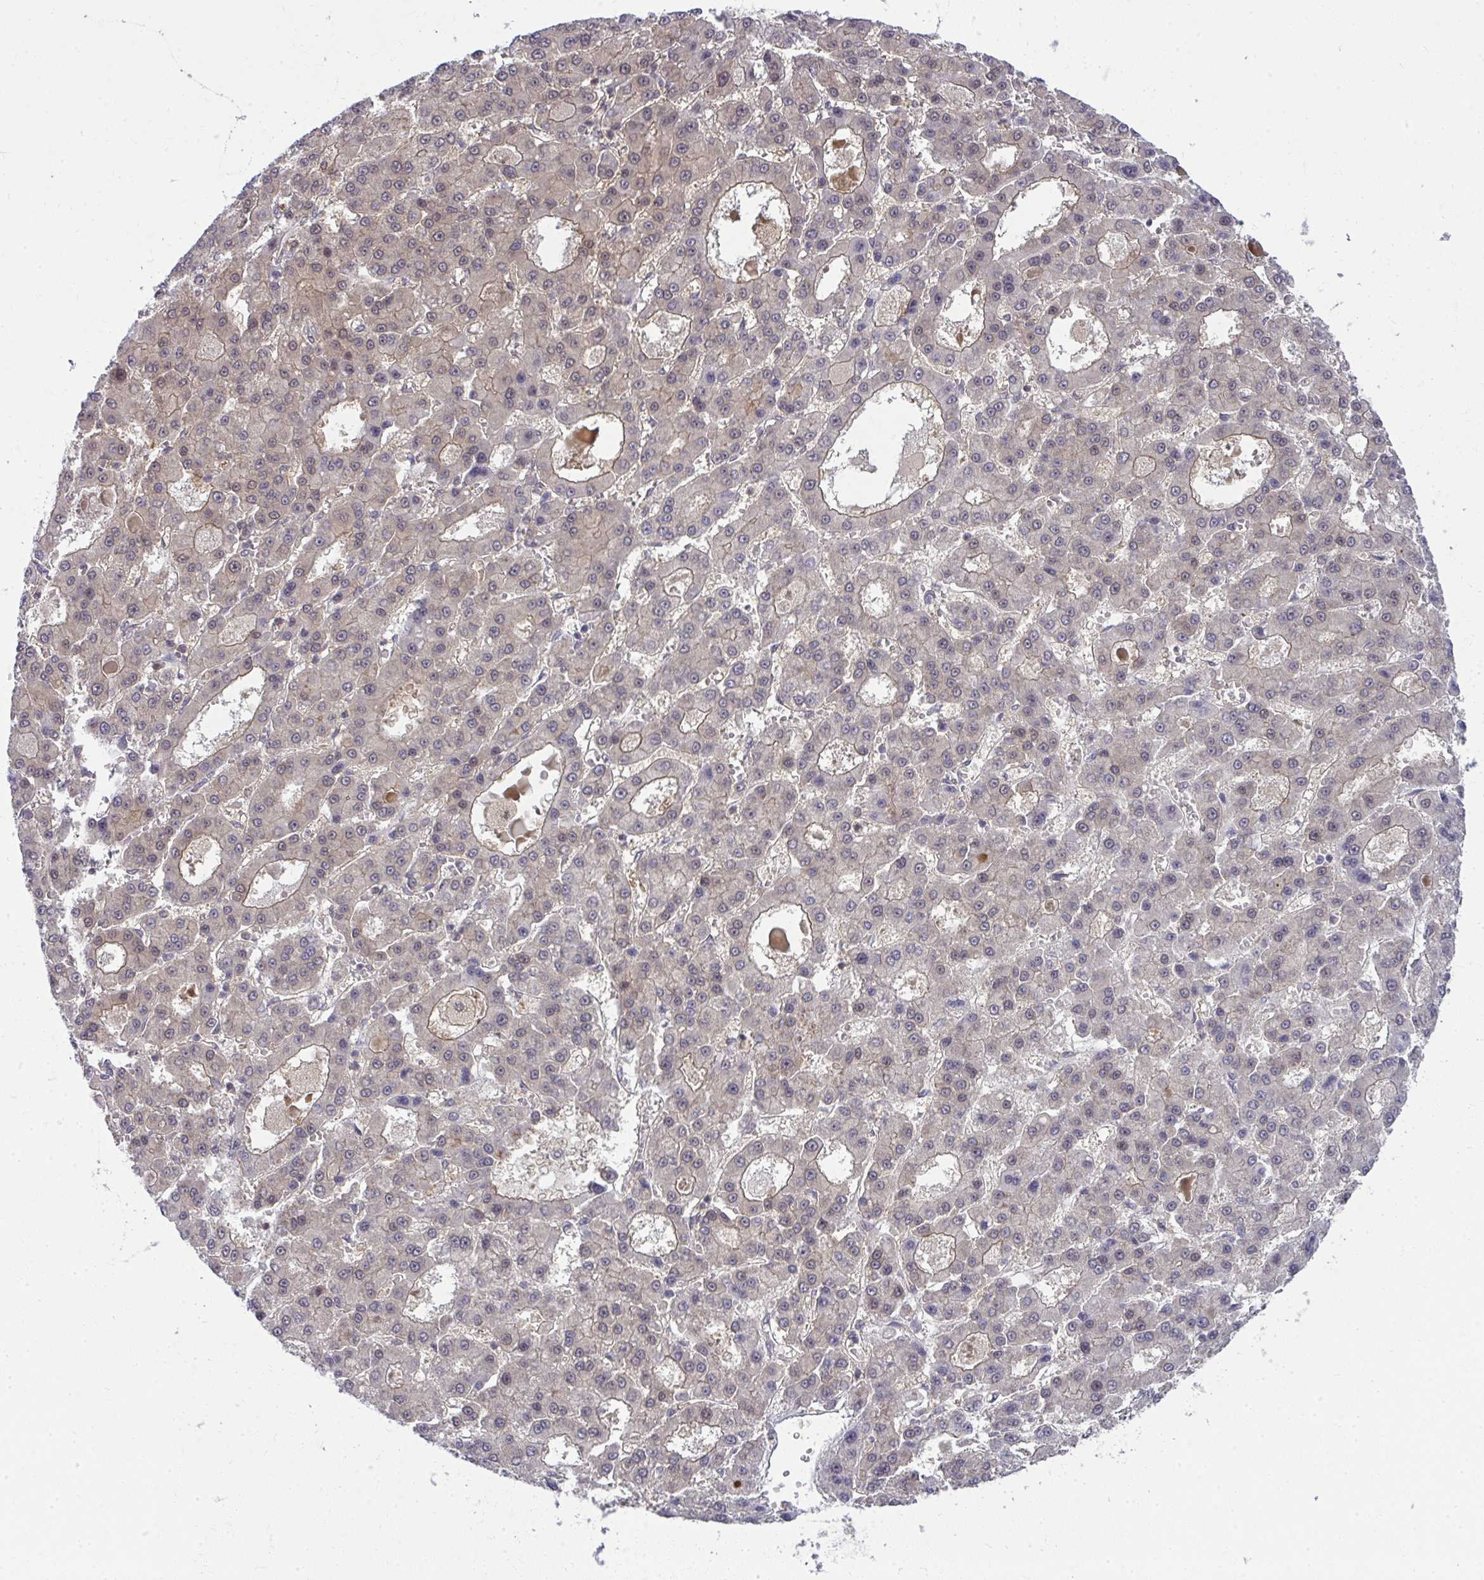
{"staining": {"intensity": "negative", "quantity": "none", "location": "none"}, "tissue": "liver cancer", "cell_type": "Tumor cells", "image_type": "cancer", "snomed": [{"axis": "morphology", "description": "Carcinoma, Hepatocellular, NOS"}, {"axis": "topography", "description": "Liver"}], "caption": "DAB immunohistochemical staining of human liver hepatocellular carcinoma reveals no significant expression in tumor cells. The staining is performed using DAB brown chromogen with nuclei counter-stained in using hematoxylin.", "gene": "HDHD2", "patient": {"sex": "male", "age": 70}}